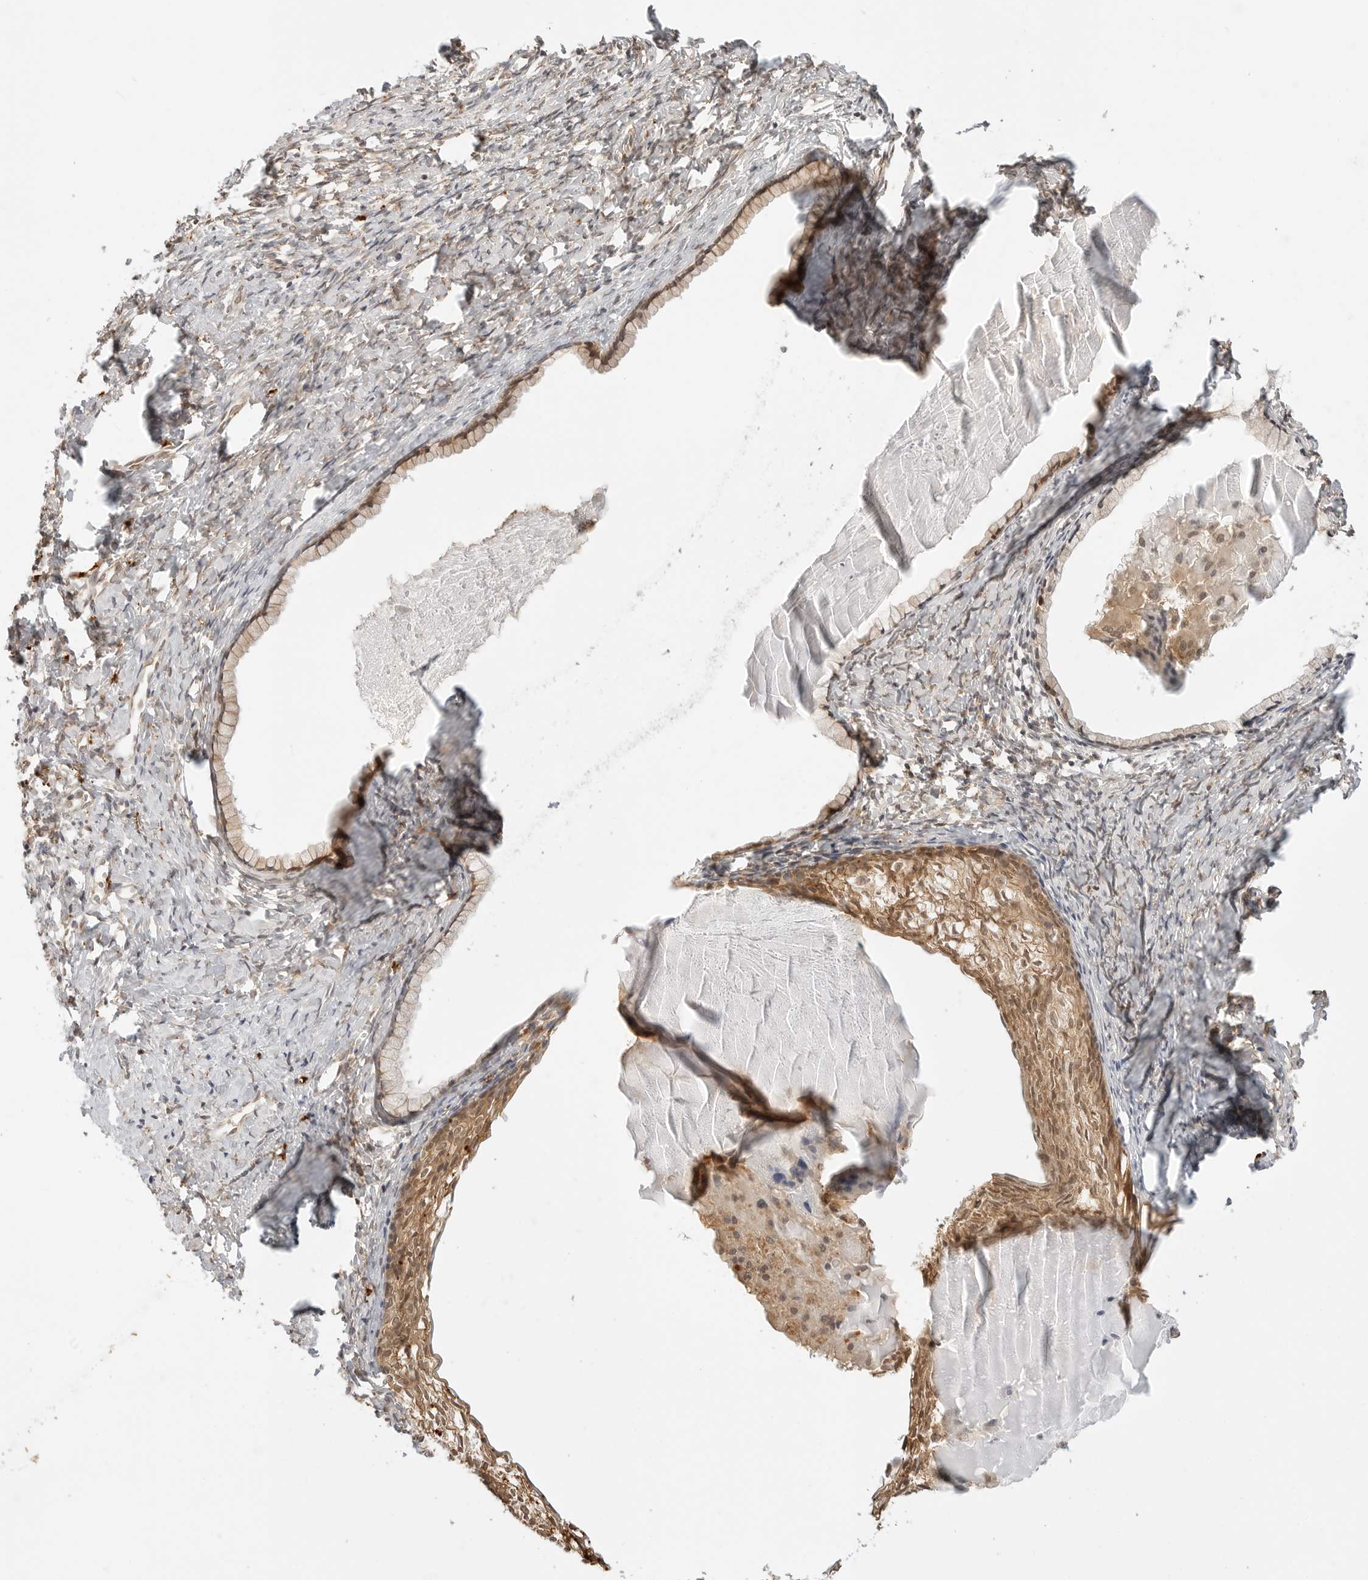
{"staining": {"intensity": "moderate", "quantity": ">75%", "location": "cytoplasmic/membranous,nuclear"}, "tissue": "cervix", "cell_type": "Glandular cells", "image_type": "normal", "snomed": [{"axis": "morphology", "description": "Normal tissue, NOS"}, {"axis": "topography", "description": "Cervix"}], "caption": "A medium amount of moderate cytoplasmic/membranous,nuclear expression is appreciated in approximately >75% of glandular cells in benign cervix. Nuclei are stained in blue.", "gene": "EPHA1", "patient": {"sex": "female", "age": 75}}